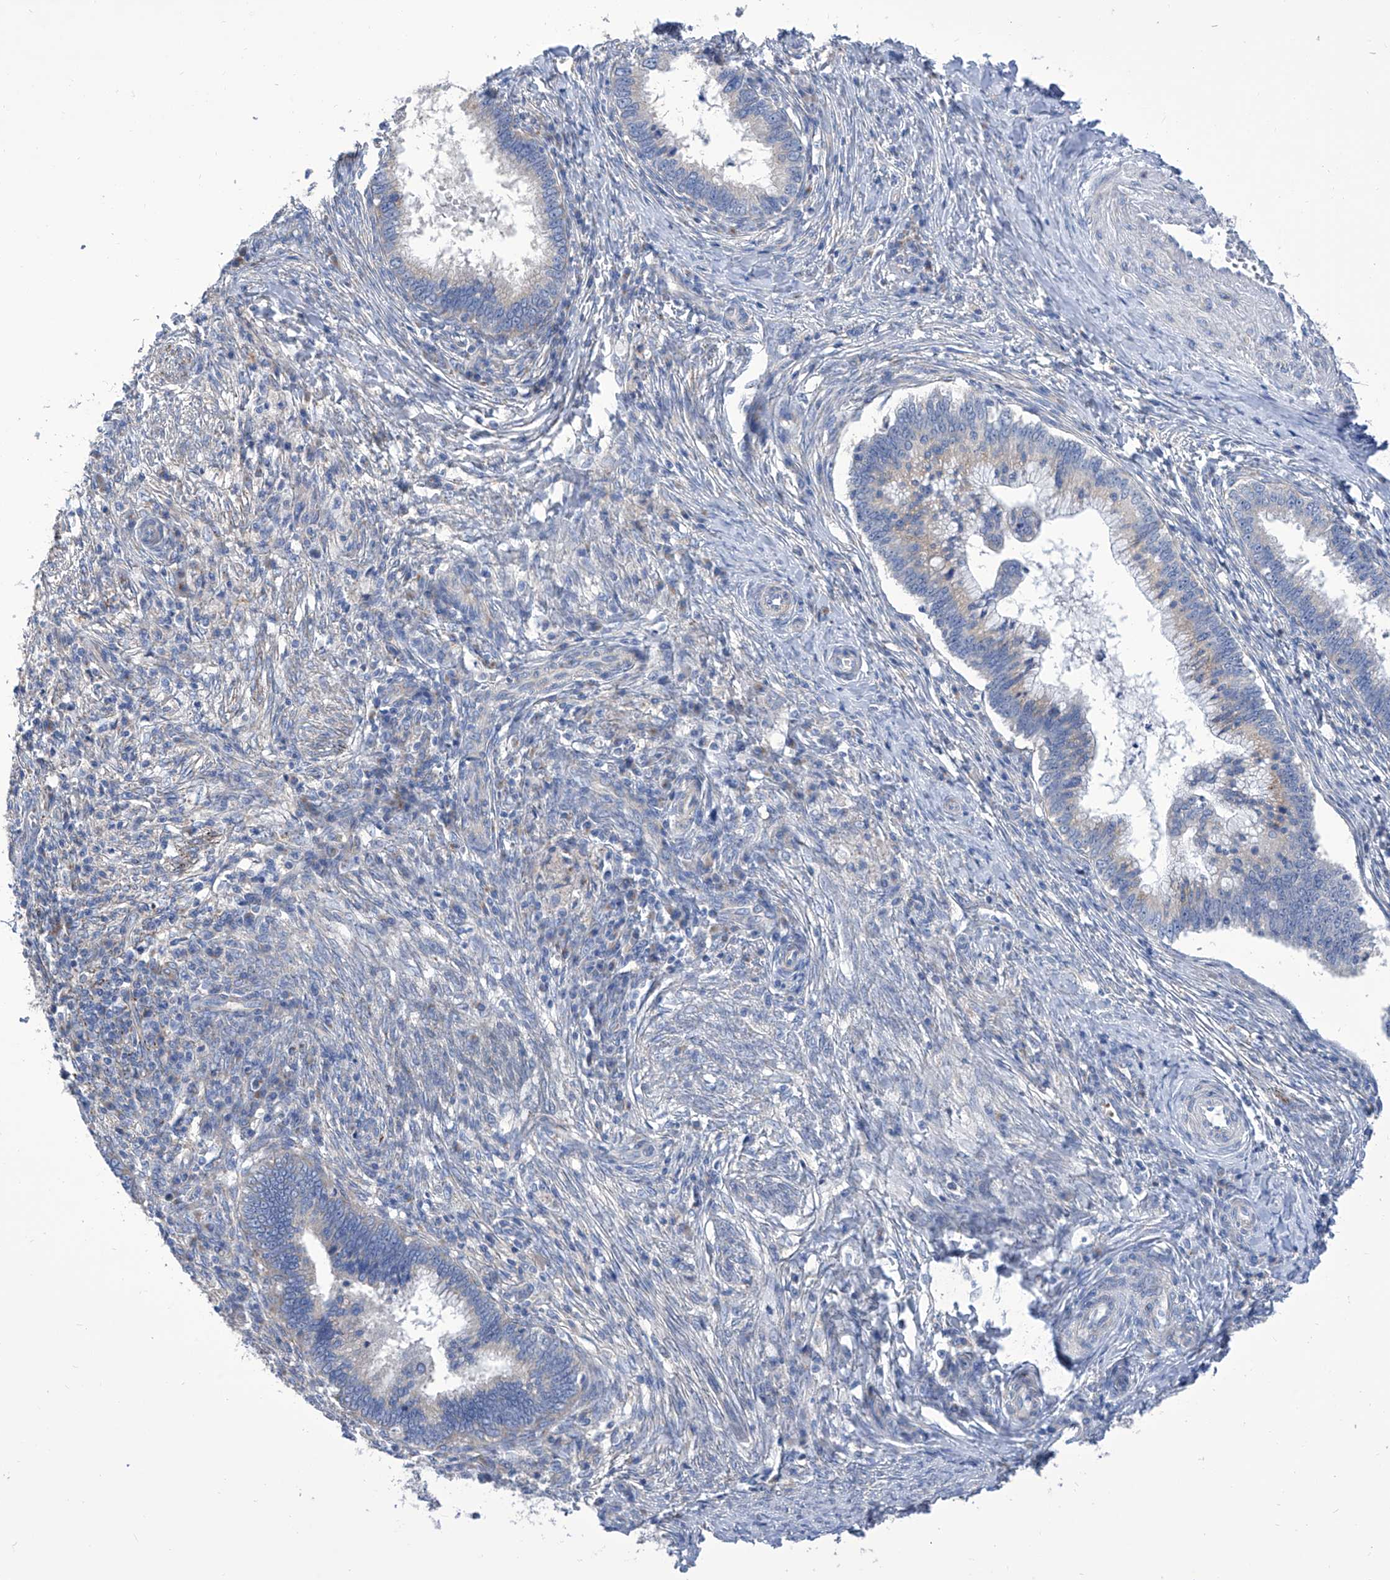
{"staining": {"intensity": "negative", "quantity": "none", "location": "none"}, "tissue": "cervical cancer", "cell_type": "Tumor cells", "image_type": "cancer", "snomed": [{"axis": "morphology", "description": "Adenocarcinoma, NOS"}, {"axis": "topography", "description": "Cervix"}], "caption": "Cervical cancer (adenocarcinoma) was stained to show a protein in brown. There is no significant staining in tumor cells.", "gene": "TJAP1", "patient": {"sex": "female", "age": 36}}